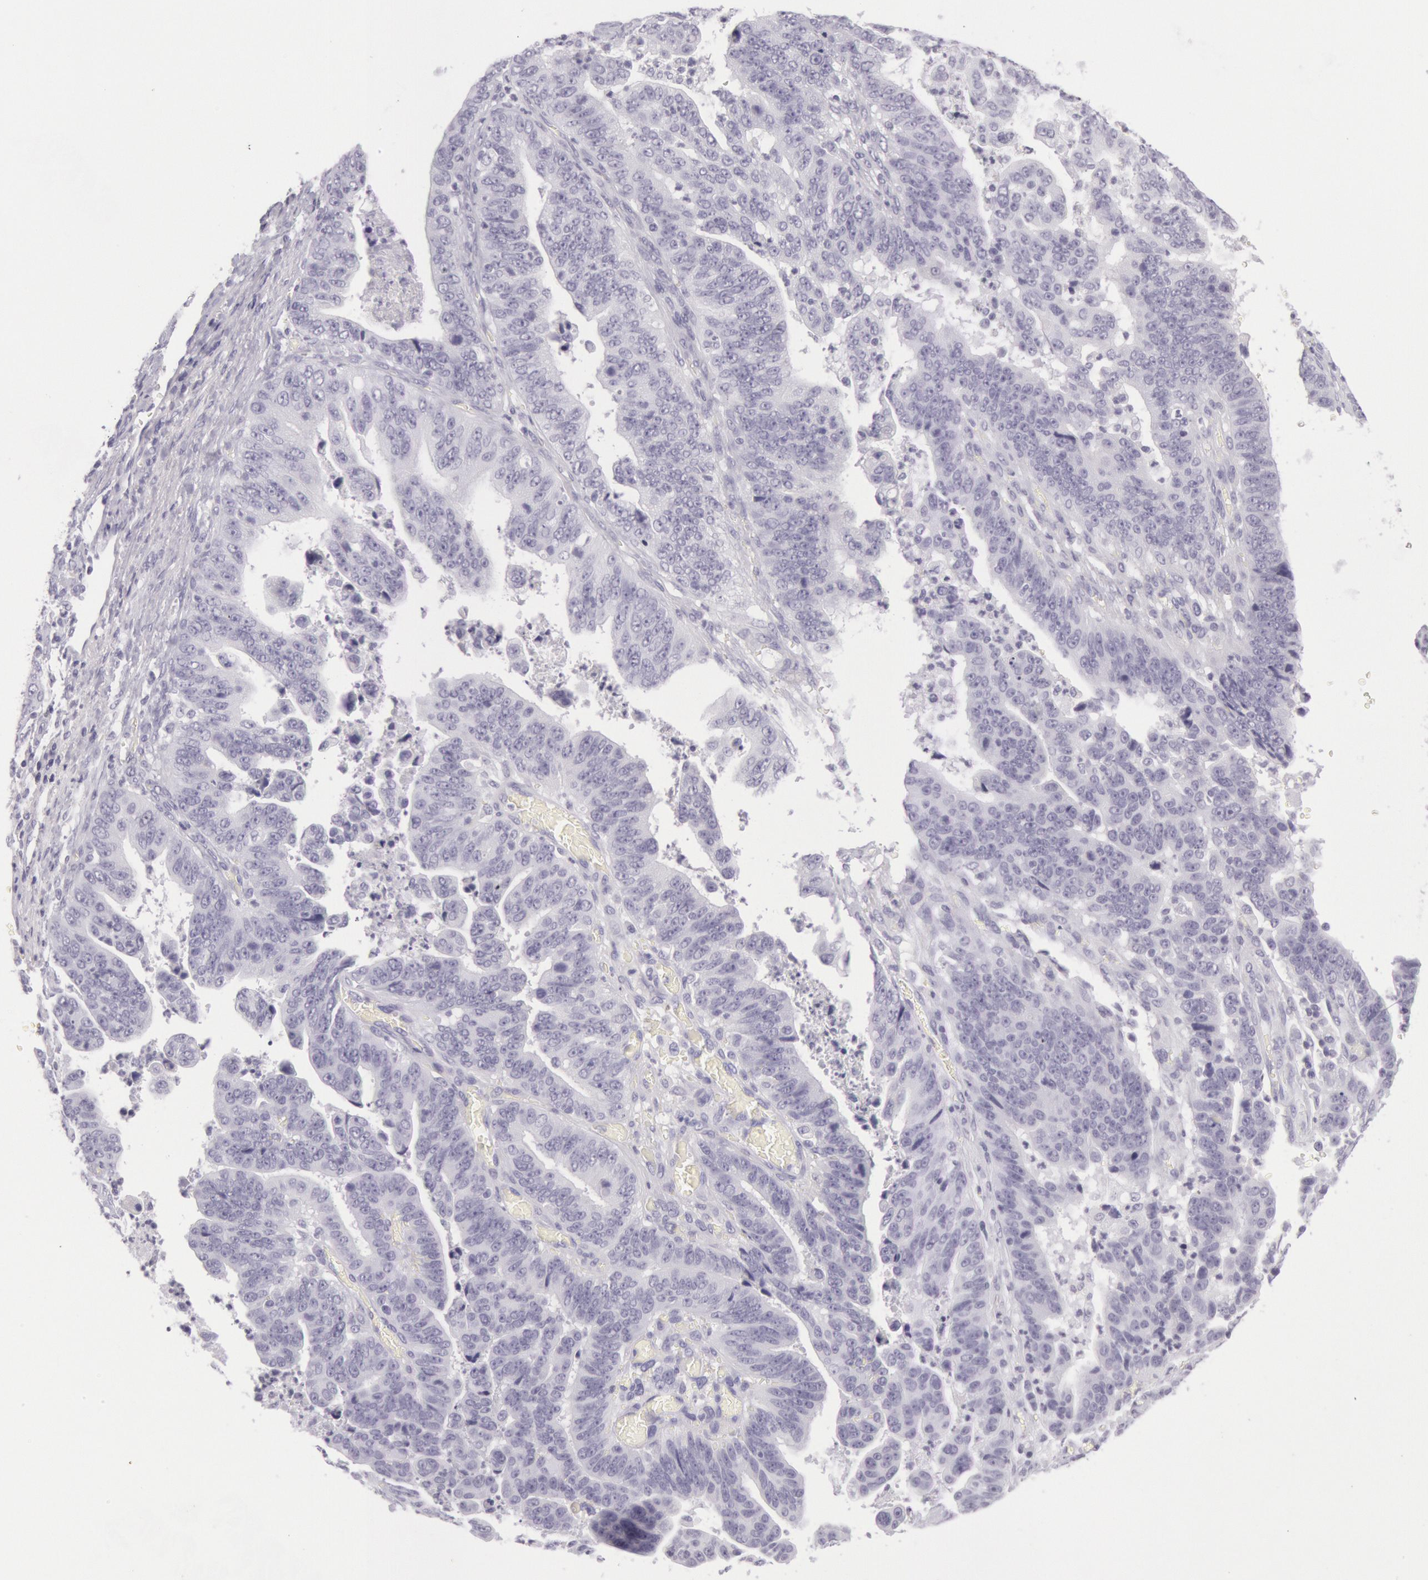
{"staining": {"intensity": "negative", "quantity": "none", "location": "none"}, "tissue": "stomach cancer", "cell_type": "Tumor cells", "image_type": "cancer", "snomed": [{"axis": "morphology", "description": "Adenocarcinoma, NOS"}, {"axis": "topography", "description": "Stomach, upper"}], "caption": "IHC image of stomach adenocarcinoma stained for a protein (brown), which reveals no expression in tumor cells.", "gene": "CKB", "patient": {"sex": "female", "age": 50}}